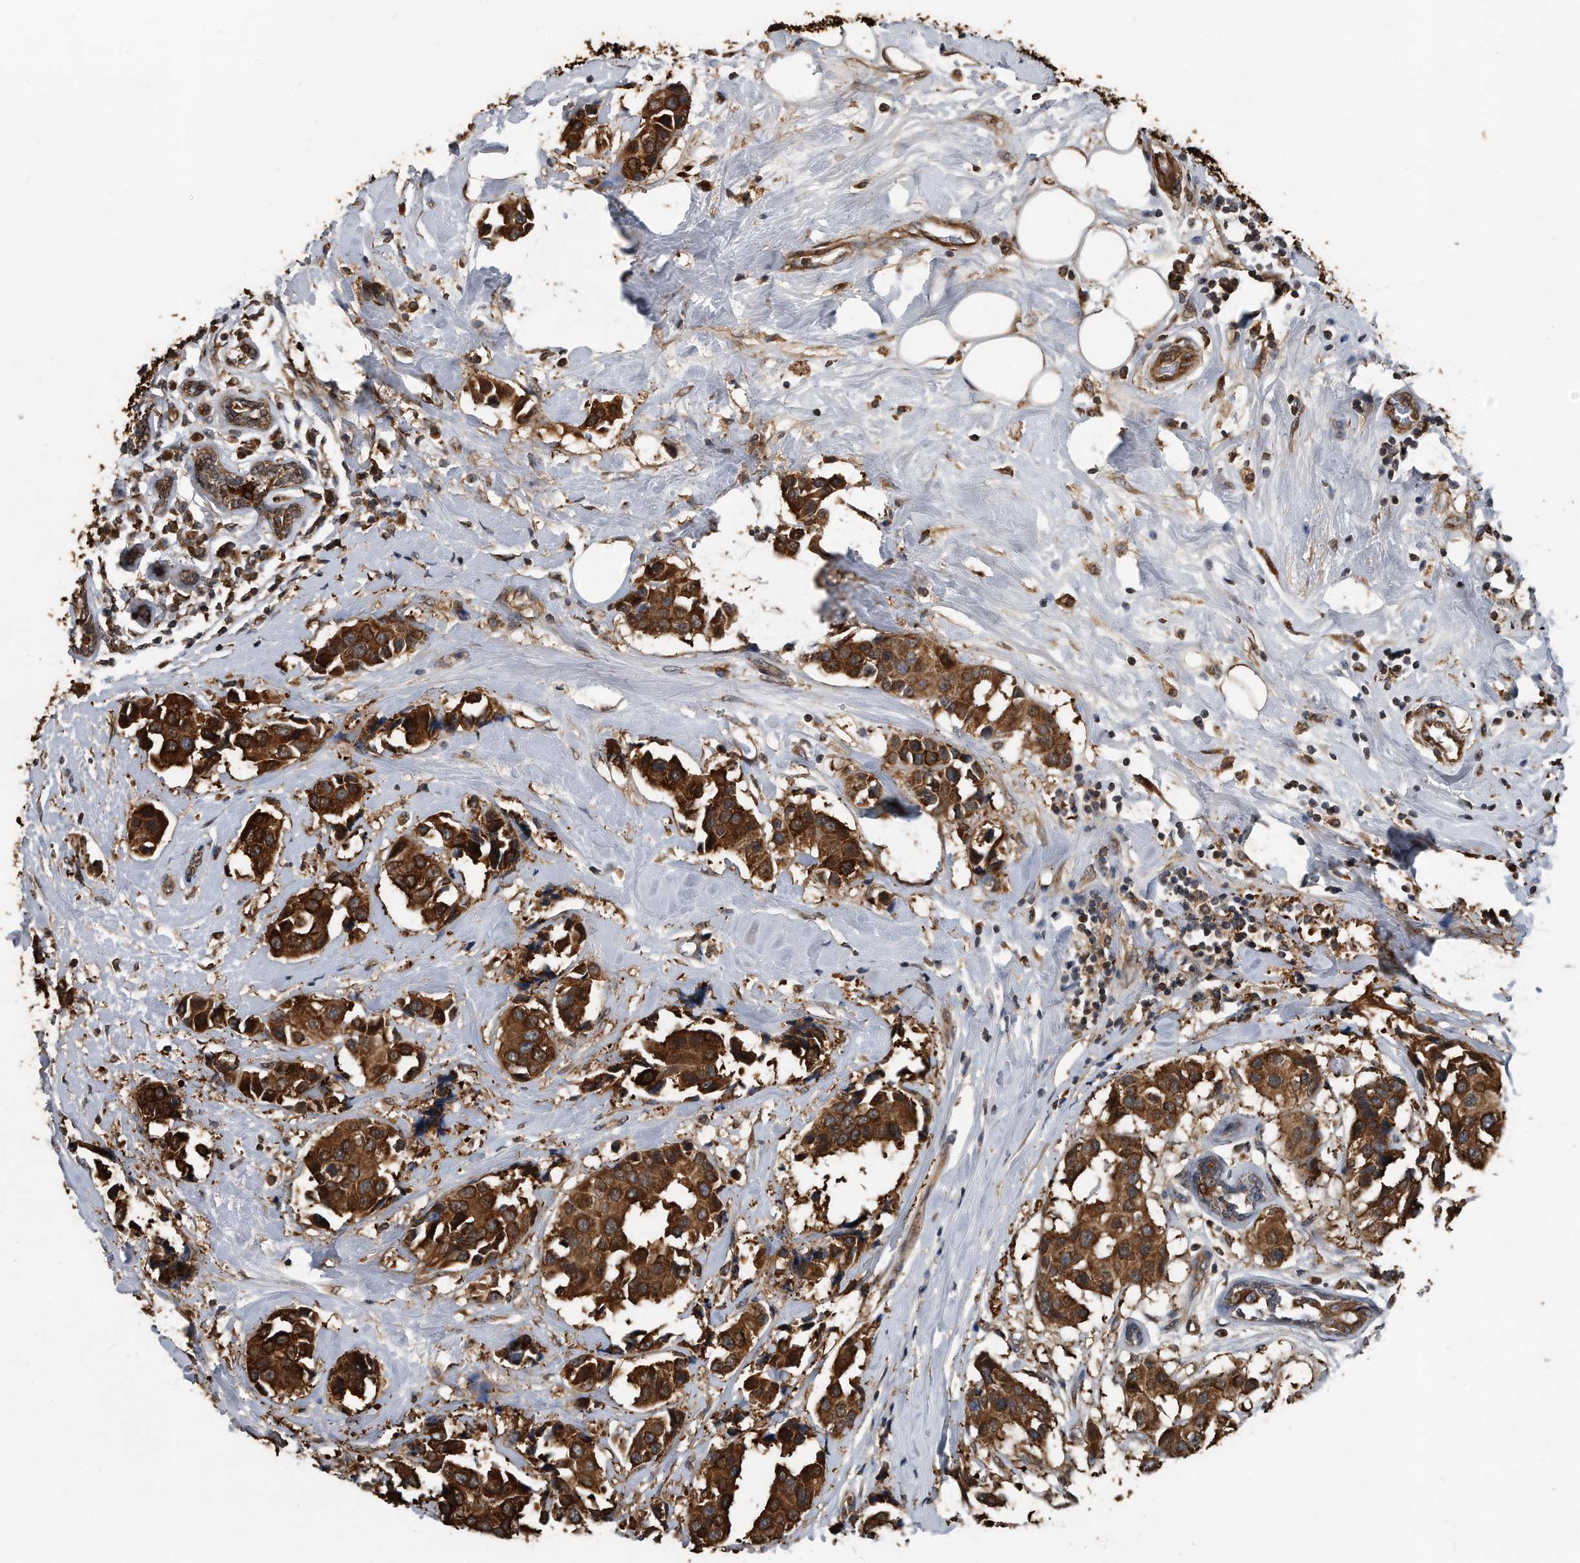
{"staining": {"intensity": "strong", "quantity": ">75%", "location": "cytoplasmic/membranous"}, "tissue": "breast cancer", "cell_type": "Tumor cells", "image_type": "cancer", "snomed": [{"axis": "morphology", "description": "Normal tissue, NOS"}, {"axis": "morphology", "description": "Duct carcinoma"}, {"axis": "topography", "description": "Breast"}], "caption": "Immunohistochemical staining of breast cancer (infiltrating ductal carcinoma) displays high levels of strong cytoplasmic/membranous positivity in approximately >75% of tumor cells. Using DAB (brown) and hematoxylin (blue) stains, captured at high magnification using brightfield microscopy.", "gene": "FAM136A", "patient": {"sex": "female", "age": 39}}